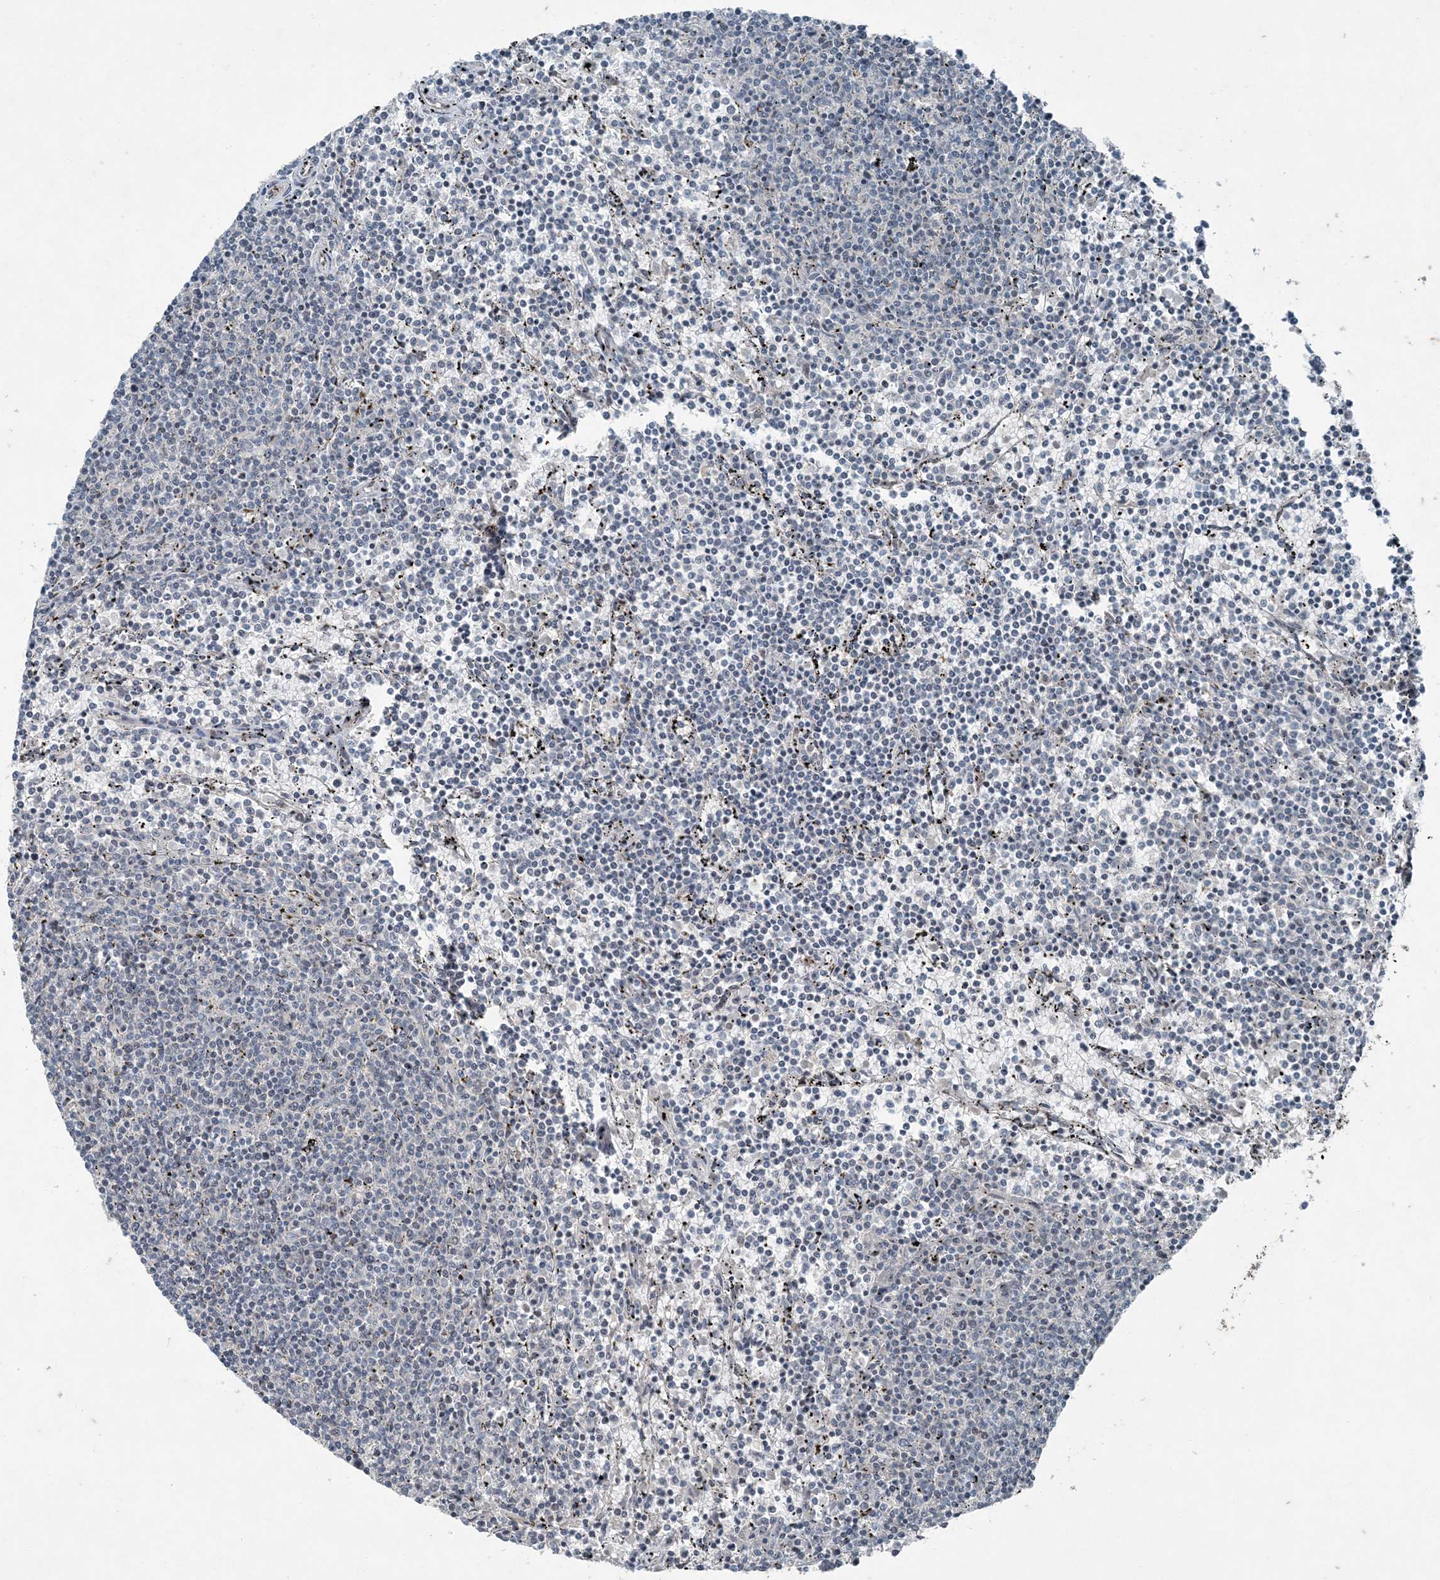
{"staining": {"intensity": "negative", "quantity": "none", "location": "none"}, "tissue": "lymphoma", "cell_type": "Tumor cells", "image_type": "cancer", "snomed": [{"axis": "morphology", "description": "Malignant lymphoma, non-Hodgkin's type, Low grade"}, {"axis": "topography", "description": "Spleen"}], "caption": "Immunohistochemistry (IHC) image of neoplastic tissue: human low-grade malignant lymphoma, non-Hodgkin's type stained with DAB displays no significant protein staining in tumor cells. (Stains: DAB immunohistochemistry with hematoxylin counter stain, Microscopy: brightfield microscopy at high magnification).", "gene": "PC", "patient": {"sex": "female", "age": 50}}